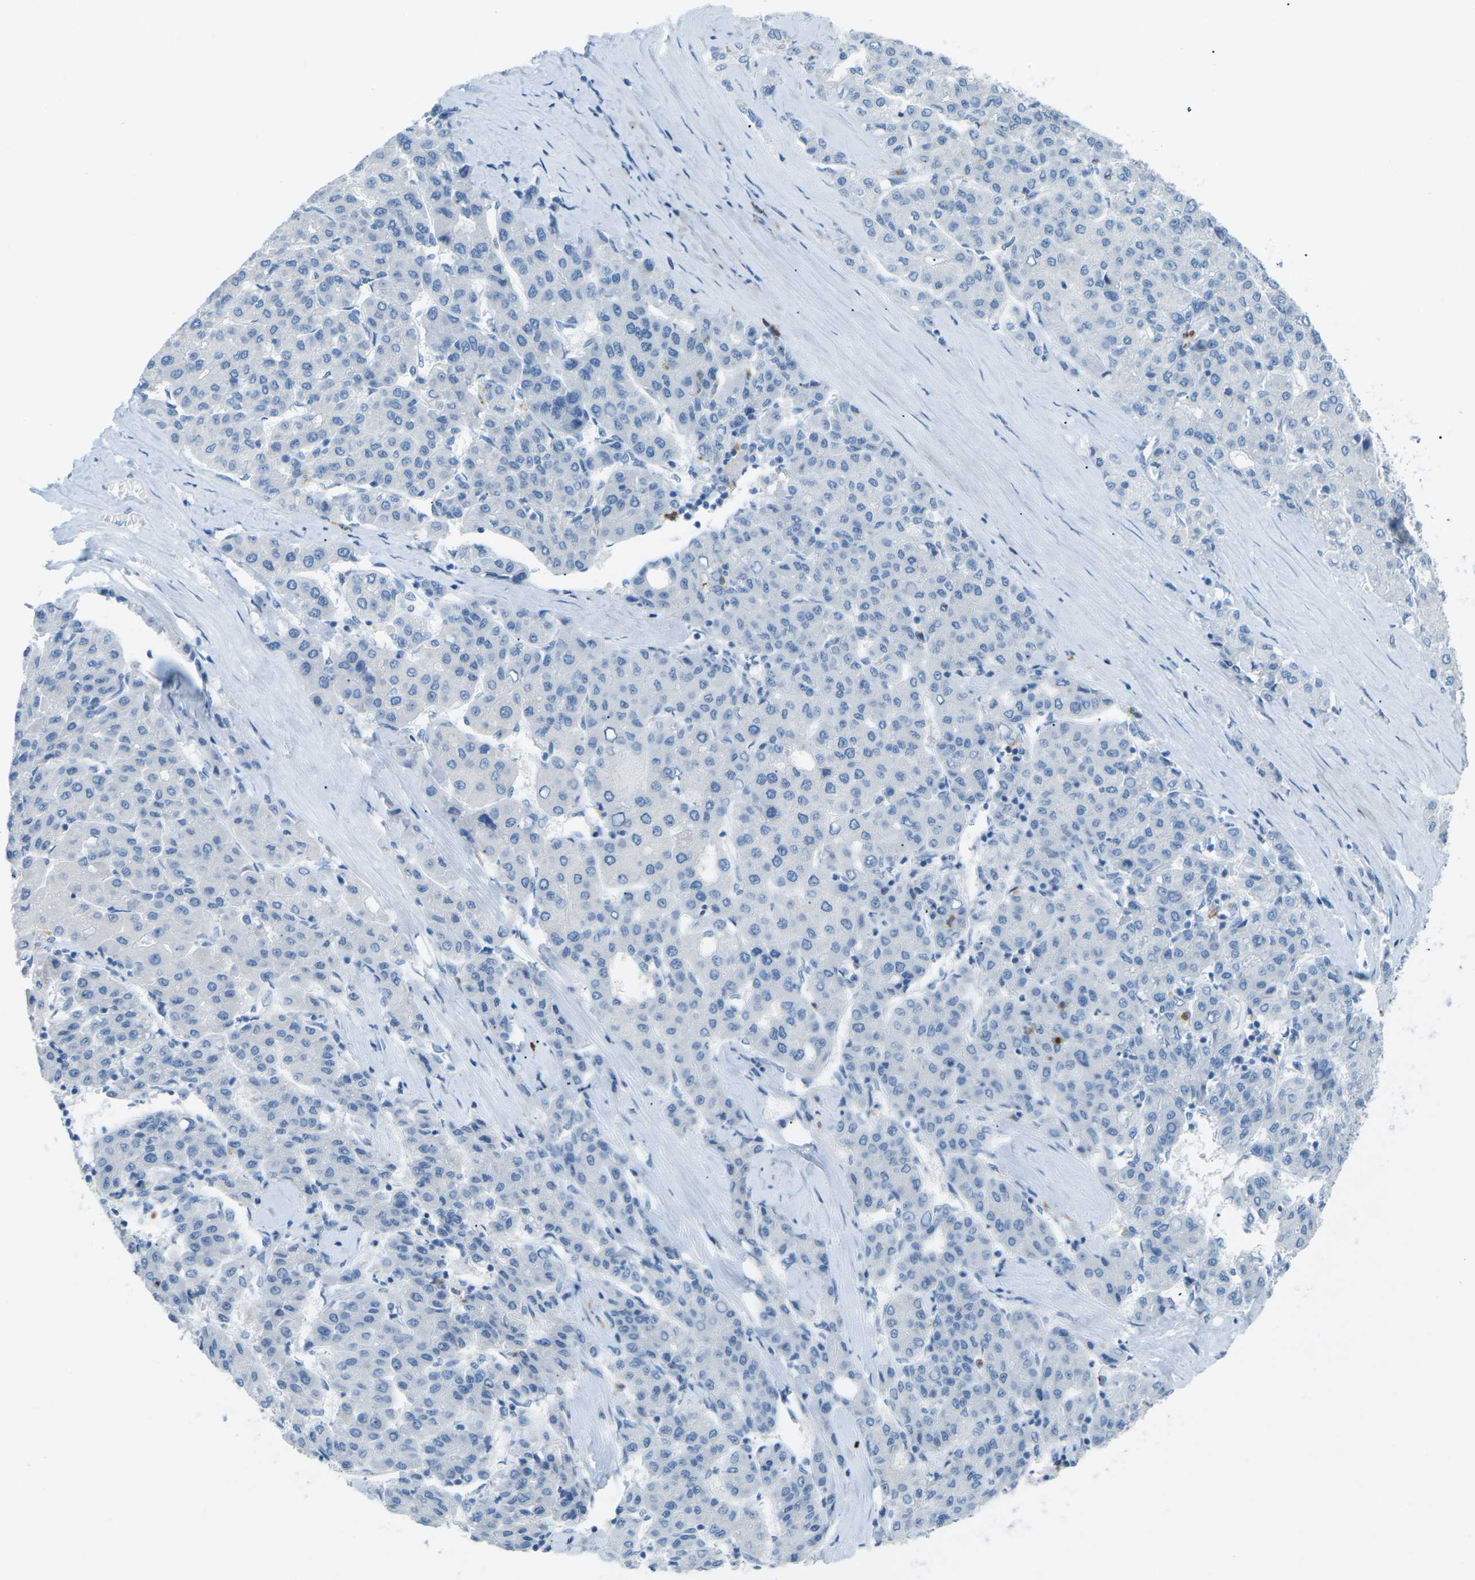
{"staining": {"intensity": "negative", "quantity": "none", "location": "none"}, "tissue": "liver cancer", "cell_type": "Tumor cells", "image_type": "cancer", "snomed": [{"axis": "morphology", "description": "Carcinoma, Hepatocellular, NOS"}, {"axis": "topography", "description": "Liver"}], "caption": "Immunohistochemistry (IHC) photomicrograph of neoplastic tissue: liver hepatocellular carcinoma stained with DAB exhibits no significant protein positivity in tumor cells. (Brightfield microscopy of DAB (3,3'-diaminobenzidine) immunohistochemistry at high magnification).", "gene": "CDH16", "patient": {"sex": "male", "age": 65}}